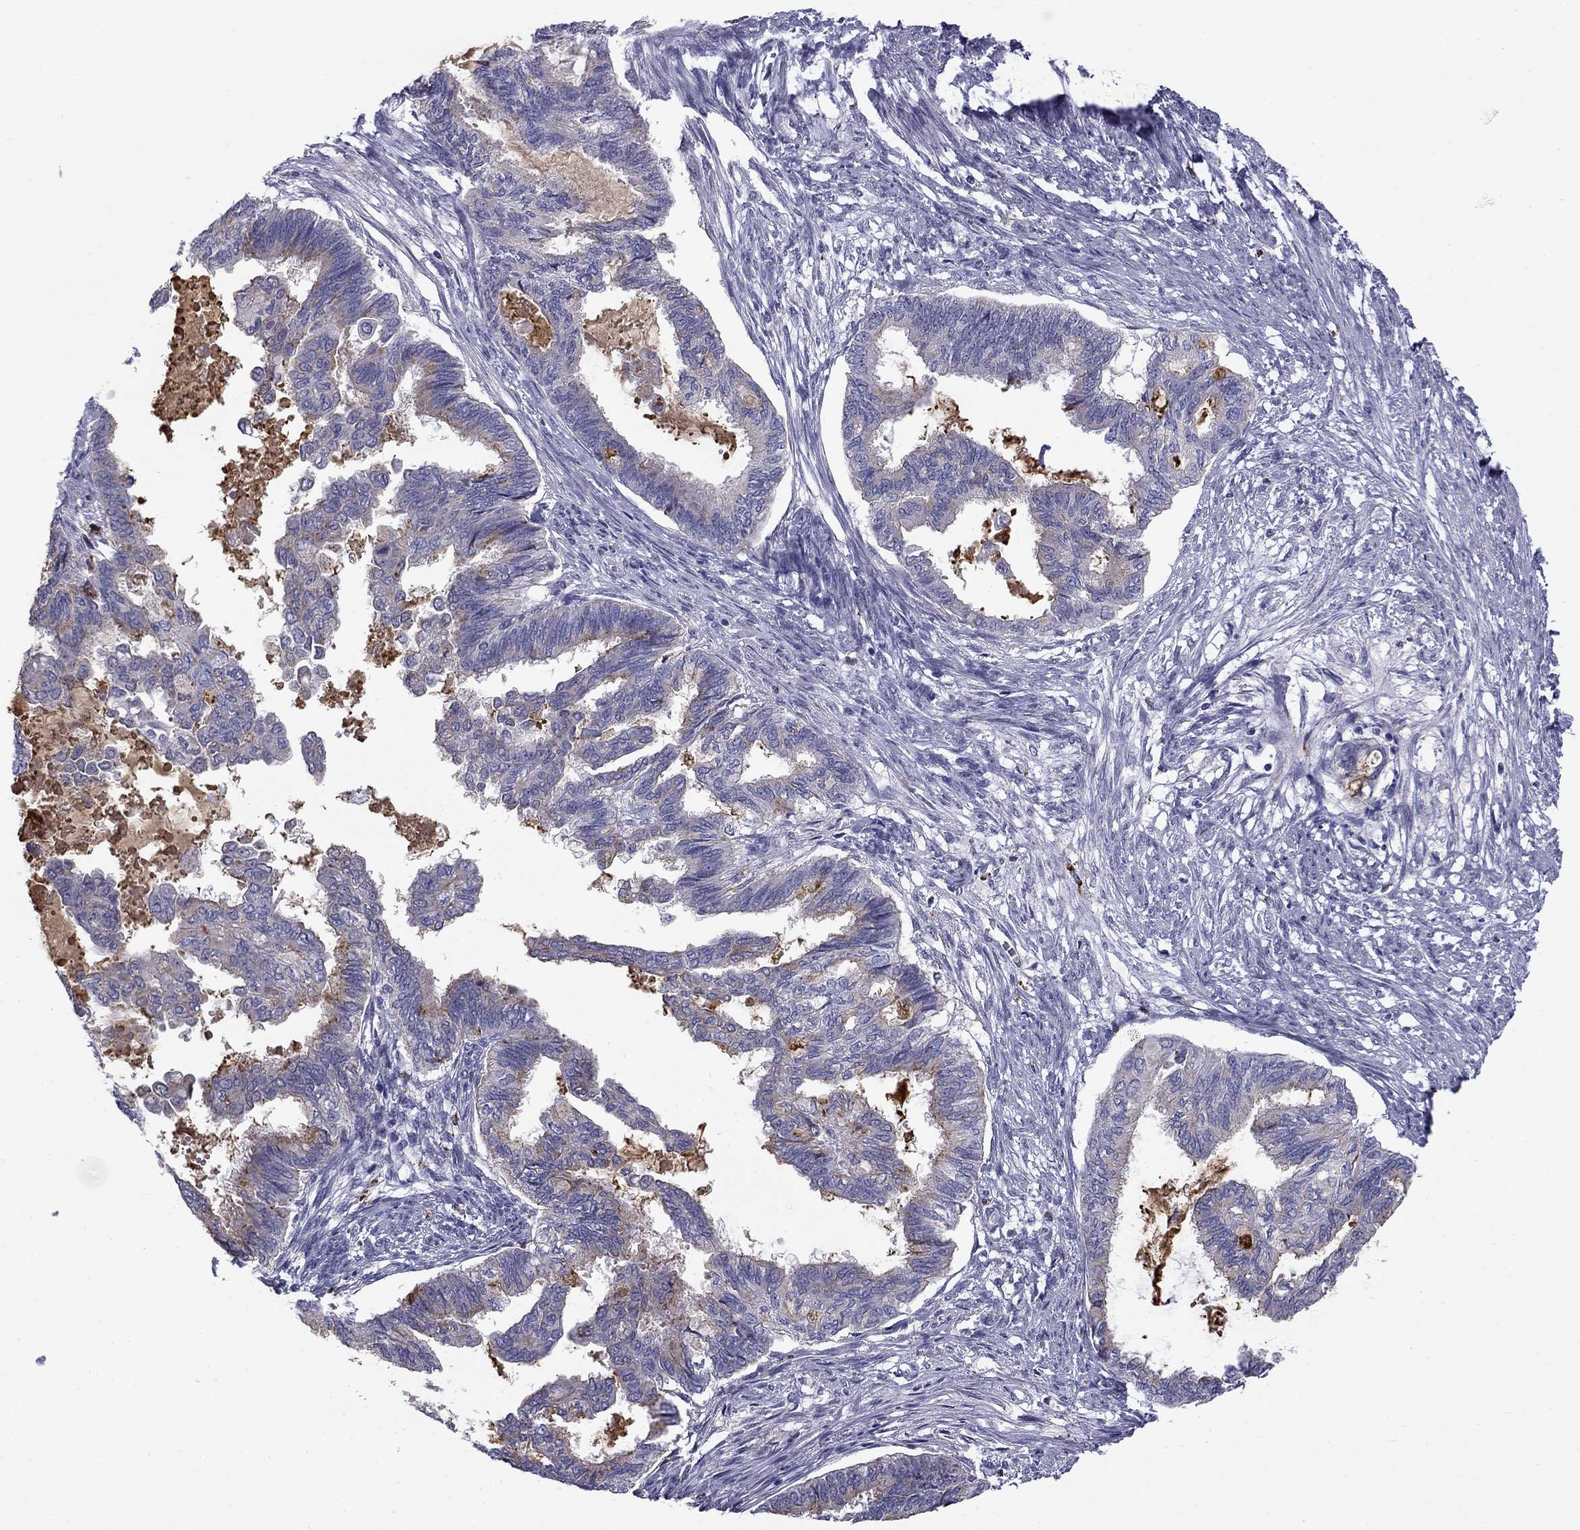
{"staining": {"intensity": "weak", "quantity": "<25%", "location": "cytoplasmic/membranous"}, "tissue": "endometrial cancer", "cell_type": "Tumor cells", "image_type": "cancer", "snomed": [{"axis": "morphology", "description": "Adenocarcinoma, NOS"}, {"axis": "topography", "description": "Endometrium"}], "caption": "The micrograph demonstrates no staining of tumor cells in adenocarcinoma (endometrial).", "gene": "CLPSL2", "patient": {"sex": "female", "age": 86}}